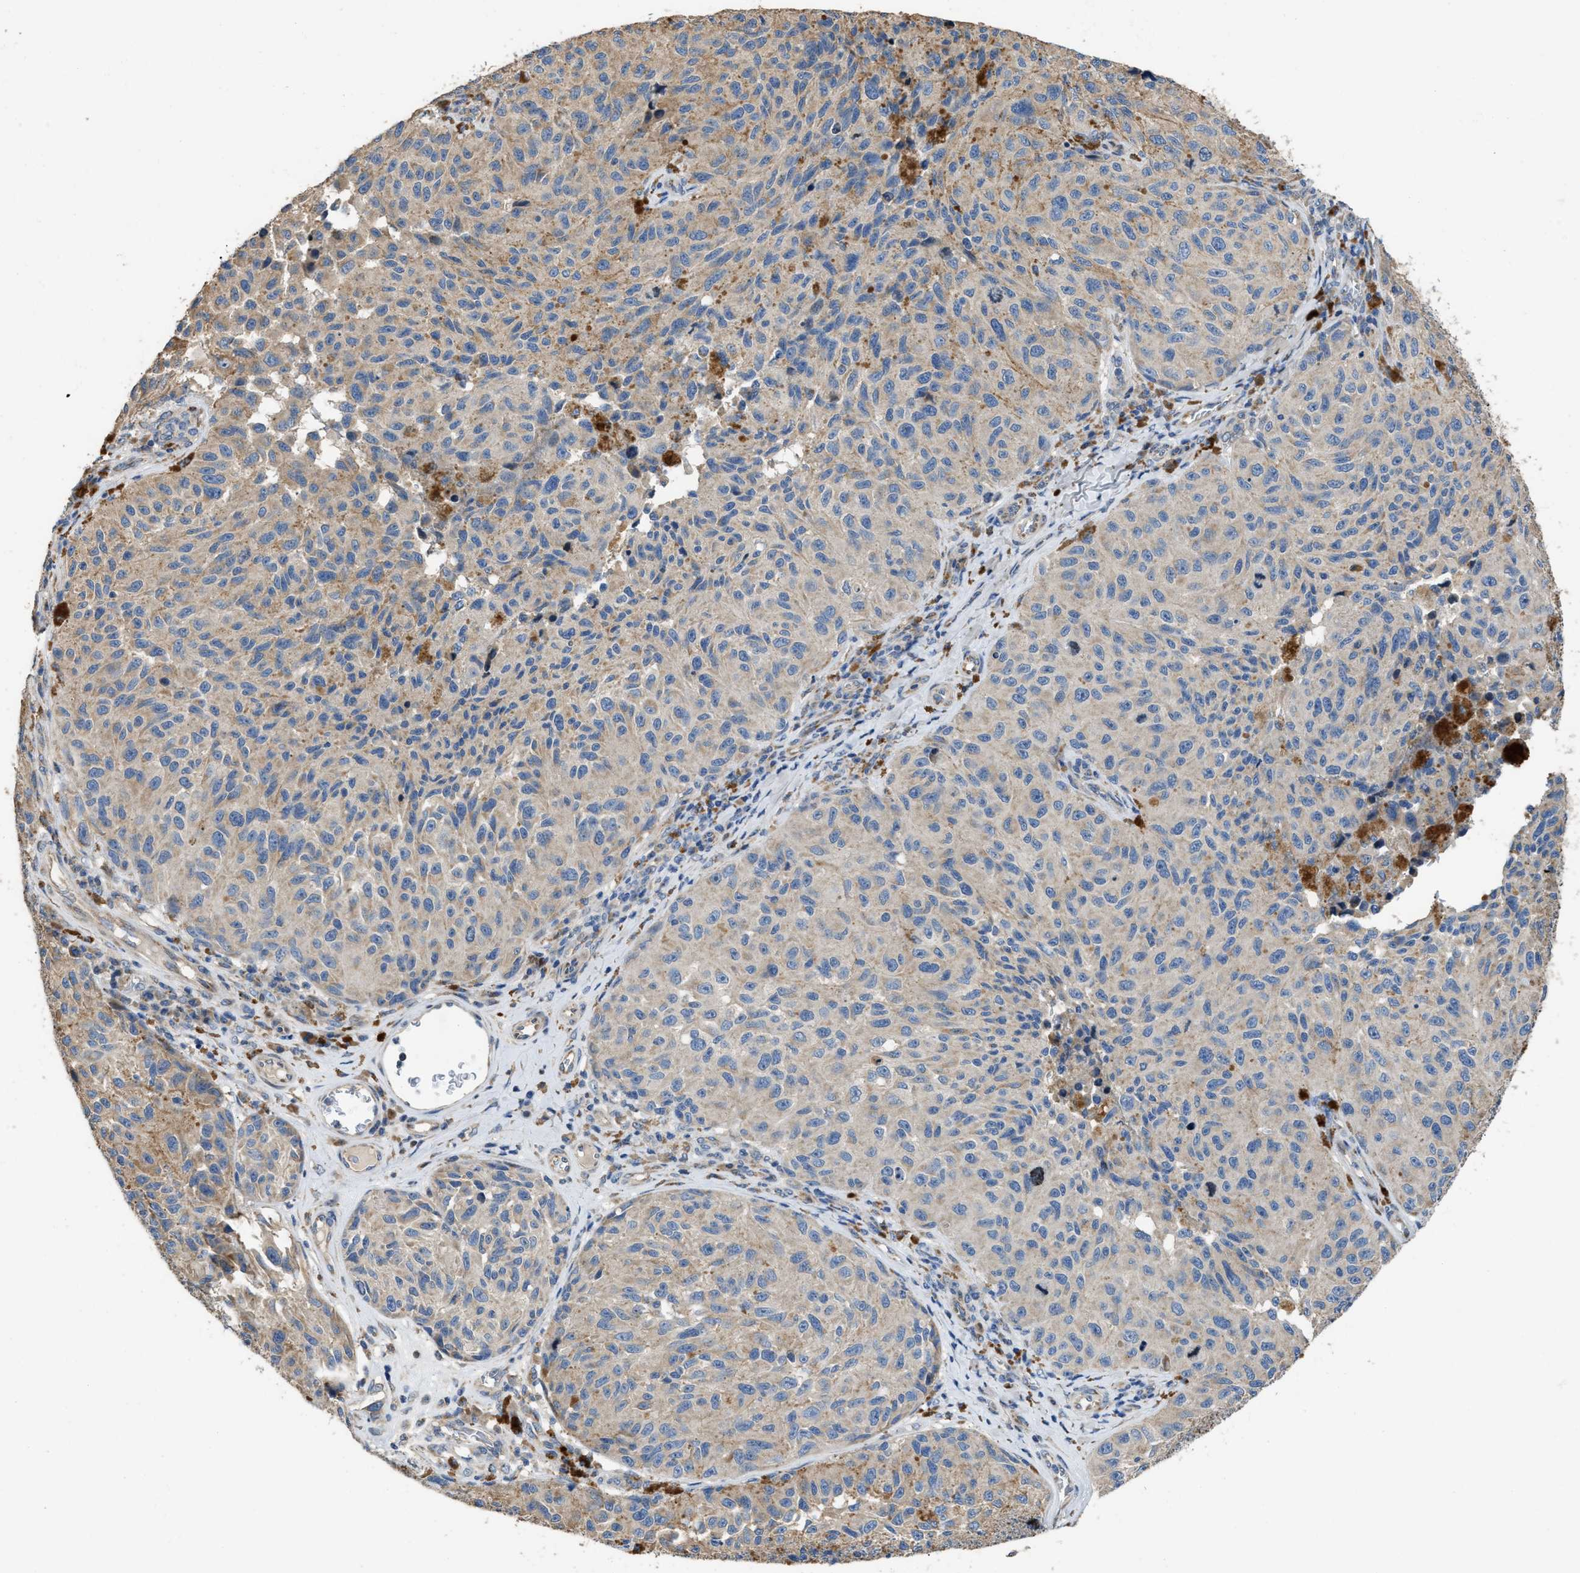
{"staining": {"intensity": "weak", "quantity": "25%-75%", "location": "cytoplasmic/membranous"}, "tissue": "melanoma", "cell_type": "Tumor cells", "image_type": "cancer", "snomed": [{"axis": "morphology", "description": "Malignant melanoma, NOS"}, {"axis": "topography", "description": "Skin"}], "caption": "IHC (DAB) staining of malignant melanoma shows weak cytoplasmic/membranous protein positivity in about 25%-75% of tumor cells.", "gene": "TMEM150A", "patient": {"sex": "female", "age": 73}}